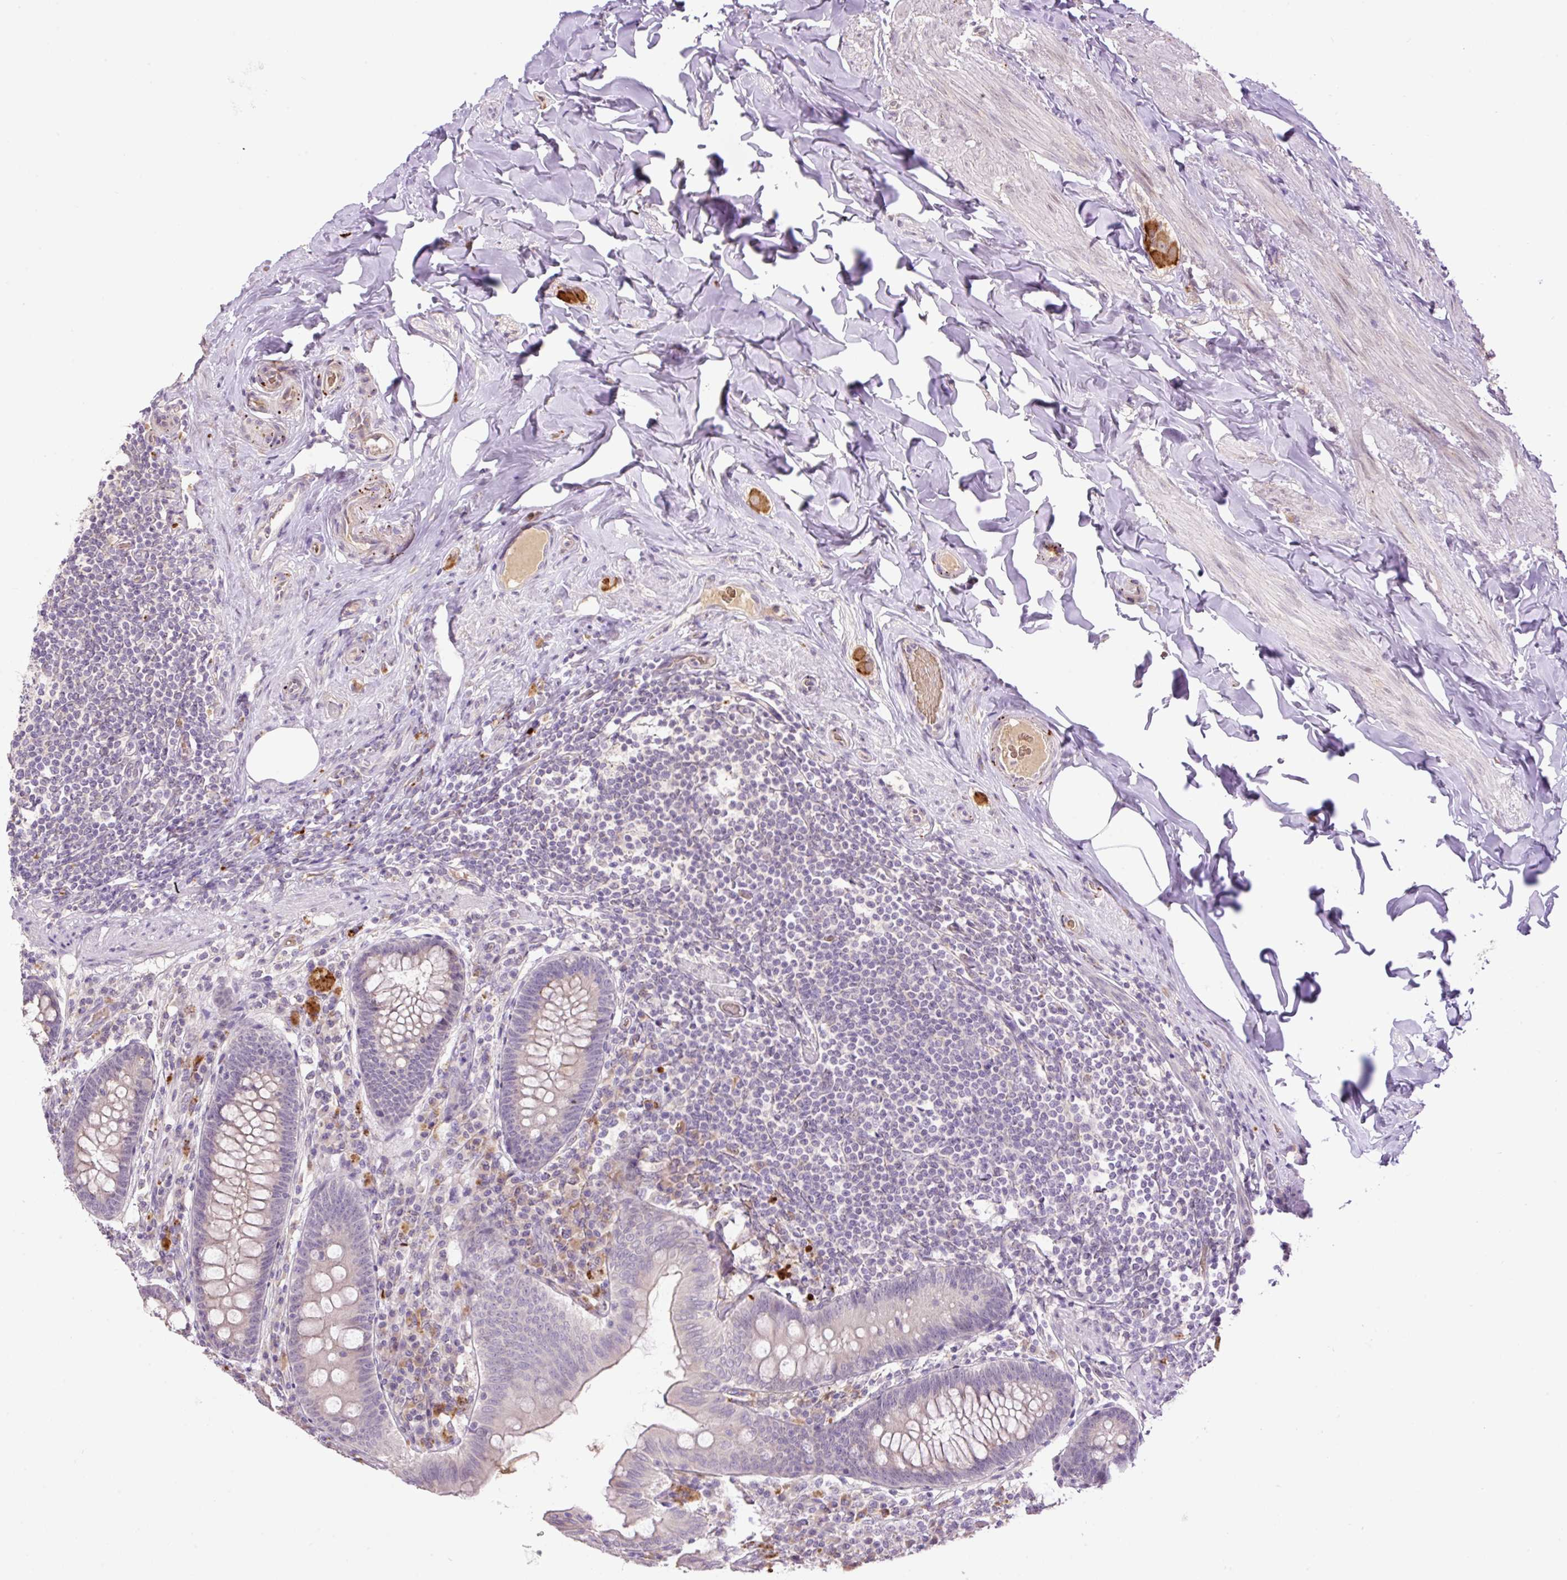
{"staining": {"intensity": "negative", "quantity": "none", "location": "none"}, "tissue": "appendix", "cell_type": "Glandular cells", "image_type": "normal", "snomed": [{"axis": "morphology", "description": "Normal tissue, NOS"}, {"axis": "topography", "description": "Appendix"}], "caption": "Glandular cells are negative for protein expression in normal human appendix. The staining is performed using DAB (3,3'-diaminobenzidine) brown chromogen with nuclei counter-stained in using hematoxylin.", "gene": "HABP4", "patient": {"sex": "male", "age": 71}}